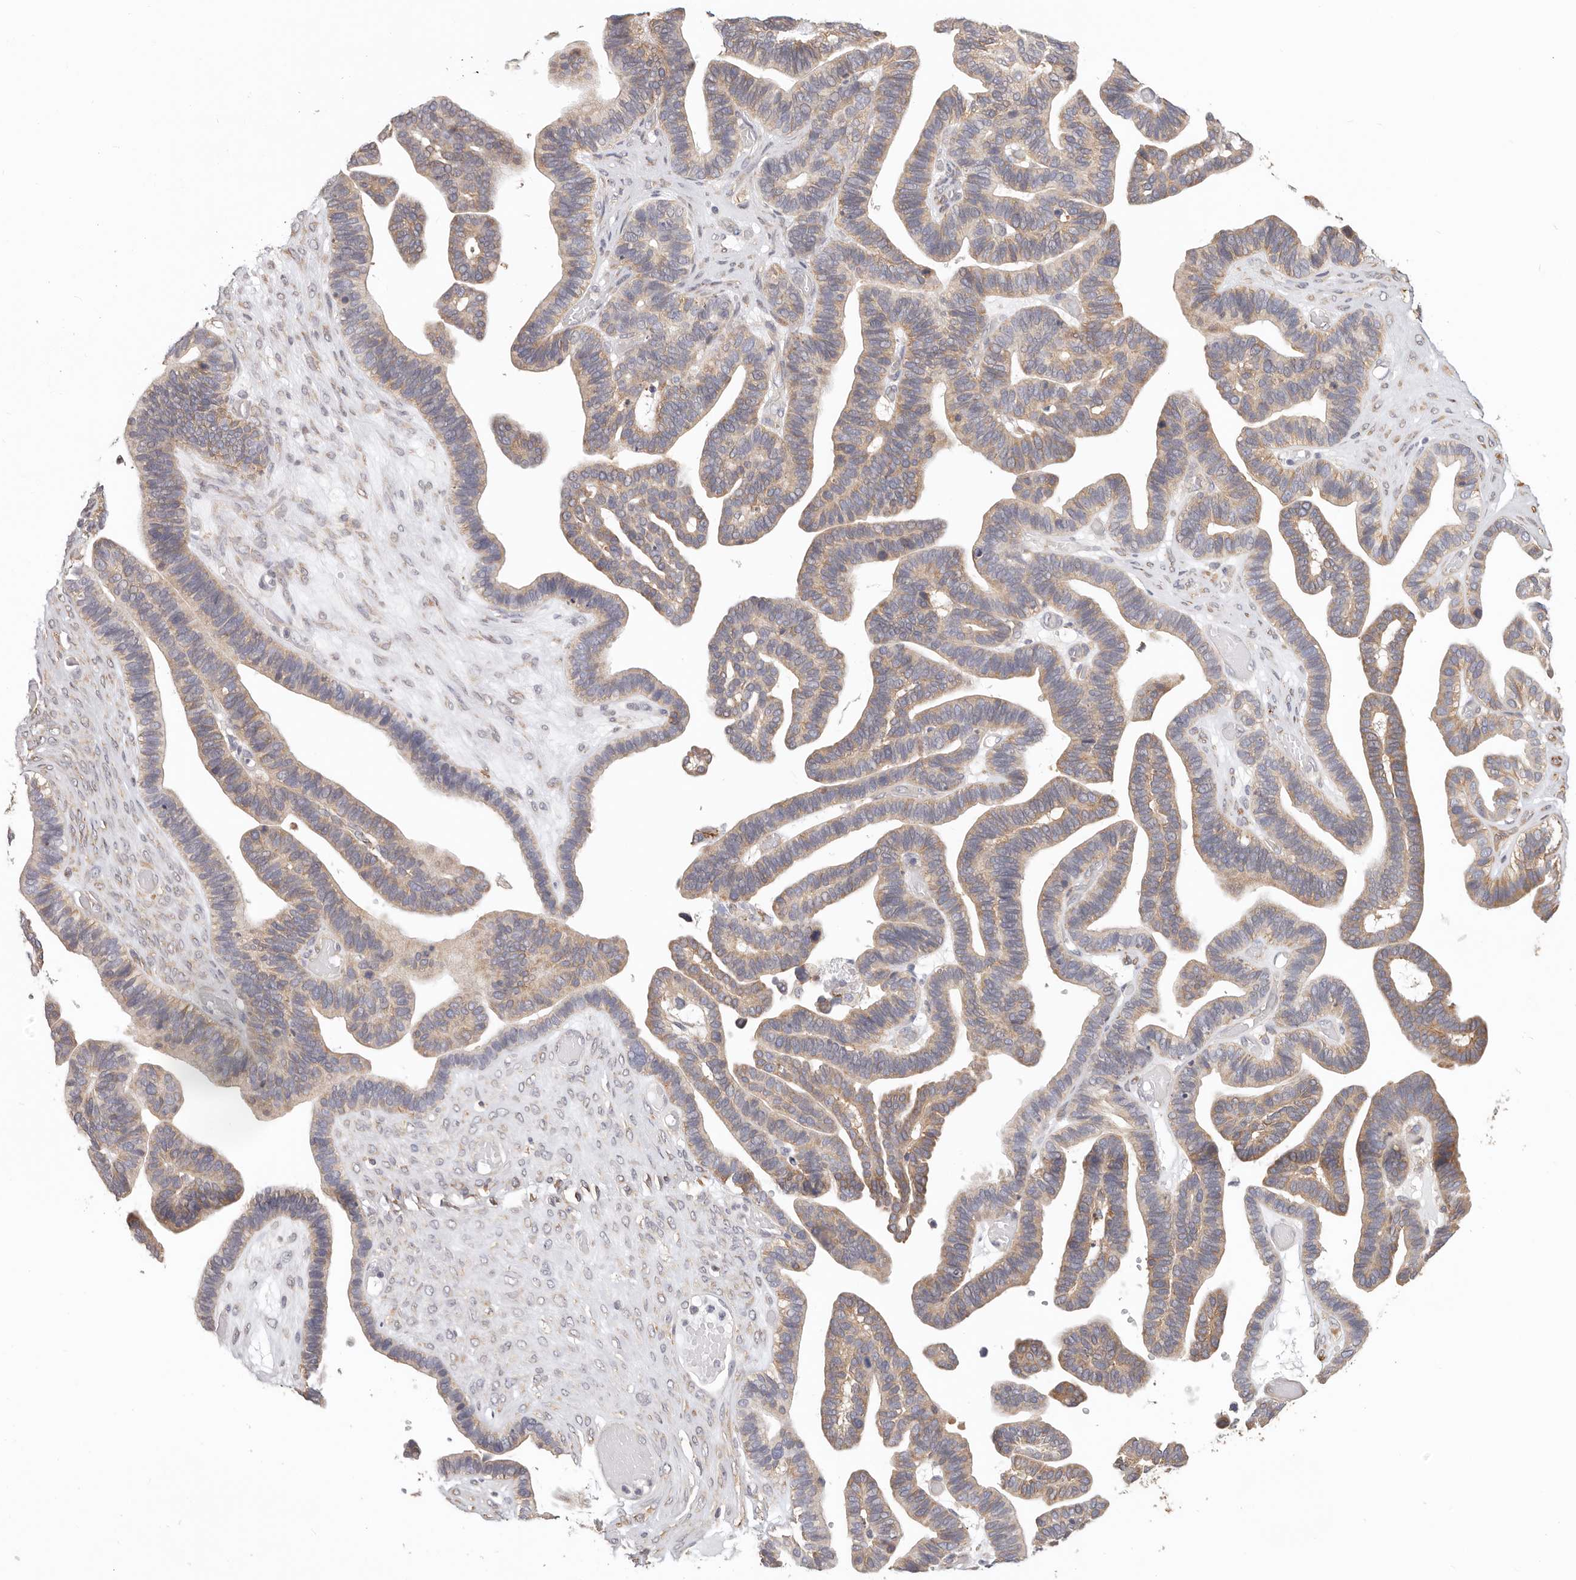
{"staining": {"intensity": "moderate", "quantity": ">75%", "location": "cytoplasmic/membranous"}, "tissue": "ovarian cancer", "cell_type": "Tumor cells", "image_type": "cancer", "snomed": [{"axis": "morphology", "description": "Cystadenocarcinoma, serous, NOS"}, {"axis": "topography", "description": "Ovary"}], "caption": "Moderate cytoplasmic/membranous protein staining is seen in approximately >75% of tumor cells in serous cystadenocarcinoma (ovarian). Immunohistochemistry stains the protein in brown and the nuclei are stained blue.", "gene": "AFDN", "patient": {"sex": "female", "age": 56}}